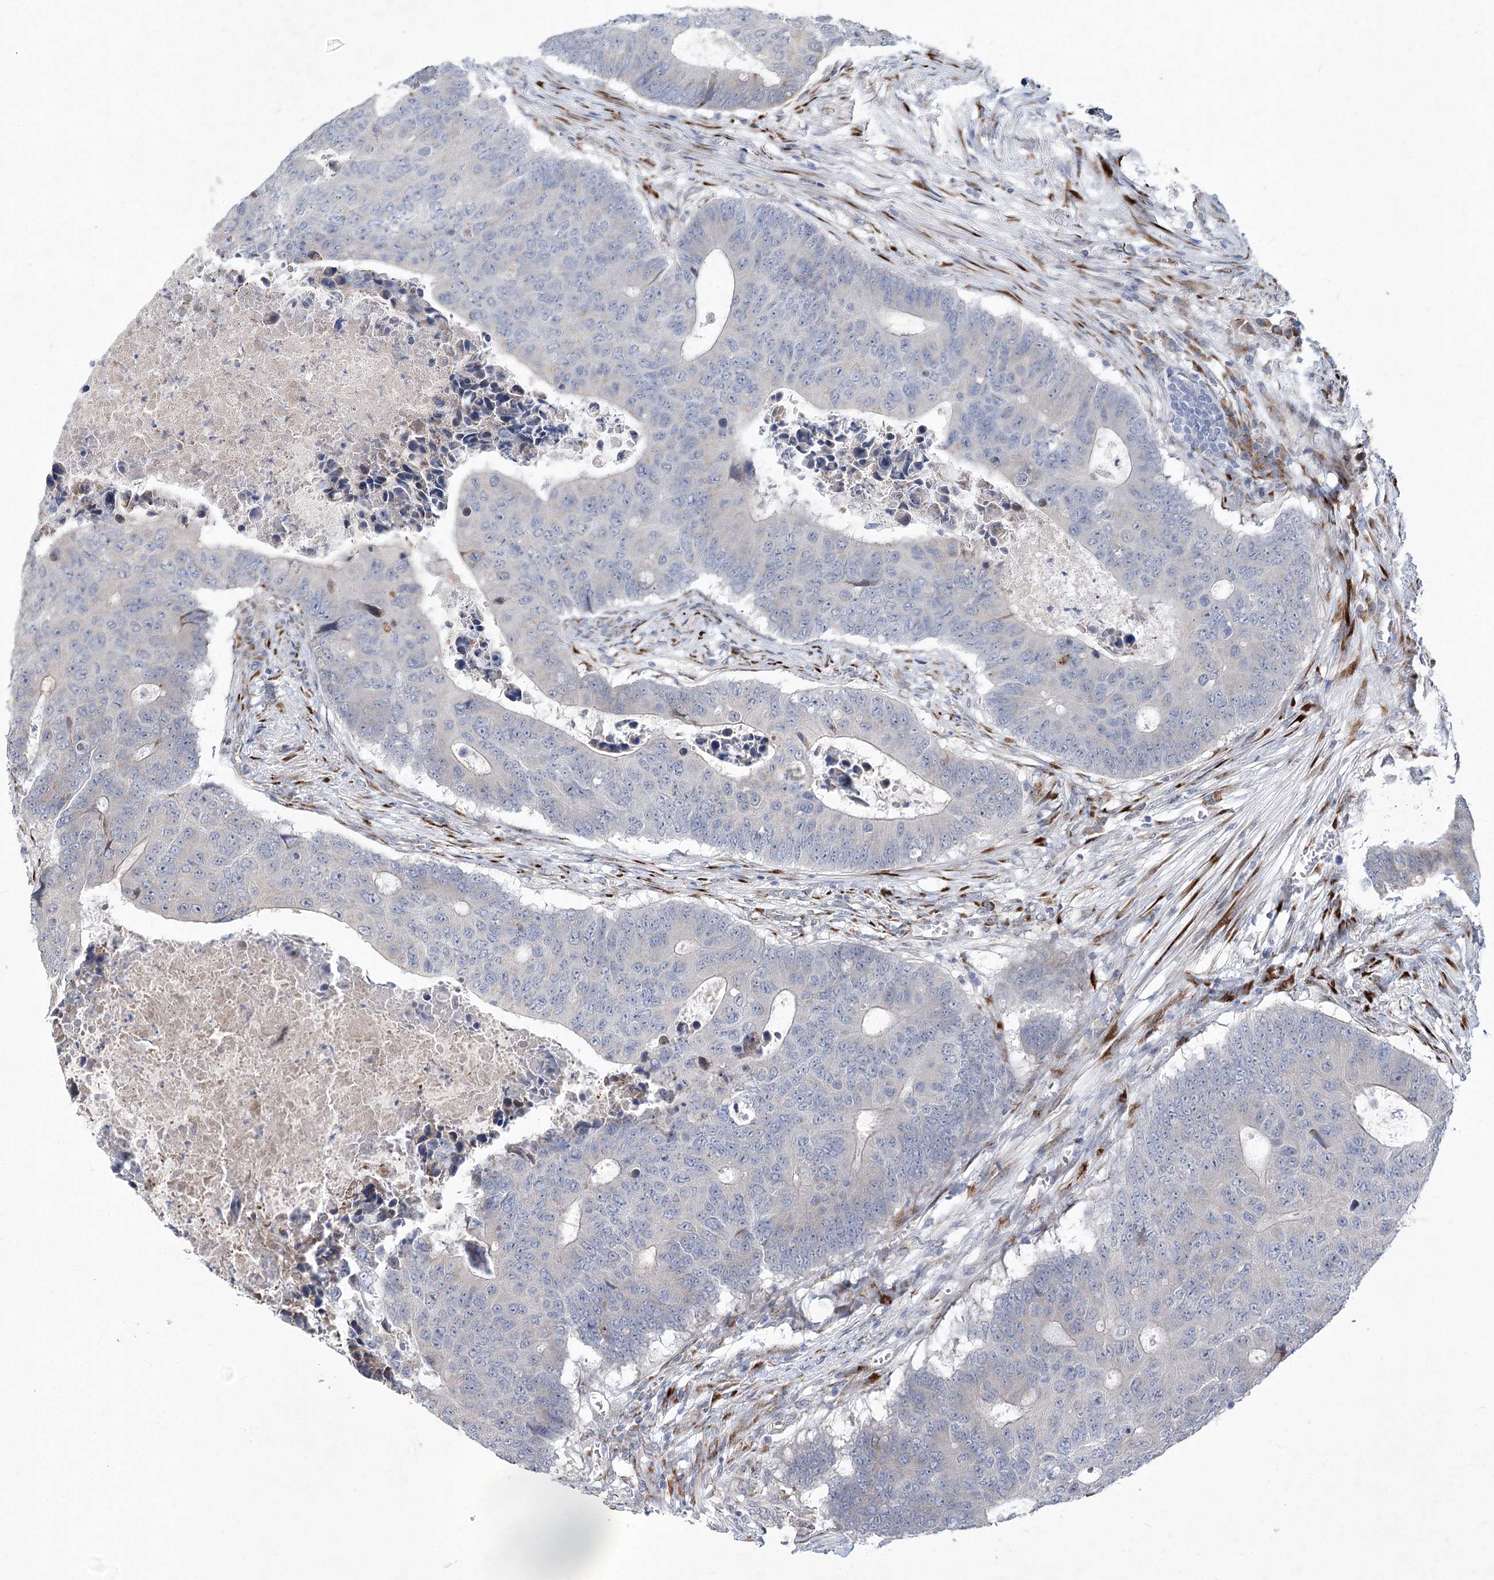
{"staining": {"intensity": "negative", "quantity": "none", "location": "none"}, "tissue": "colorectal cancer", "cell_type": "Tumor cells", "image_type": "cancer", "snomed": [{"axis": "morphology", "description": "Adenocarcinoma, NOS"}, {"axis": "topography", "description": "Colon"}], "caption": "Colorectal adenocarcinoma was stained to show a protein in brown. There is no significant expression in tumor cells. The staining is performed using DAB (3,3'-diaminobenzidine) brown chromogen with nuclei counter-stained in using hematoxylin.", "gene": "GCNT4", "patient": {"sex": "male", "age": 87}}